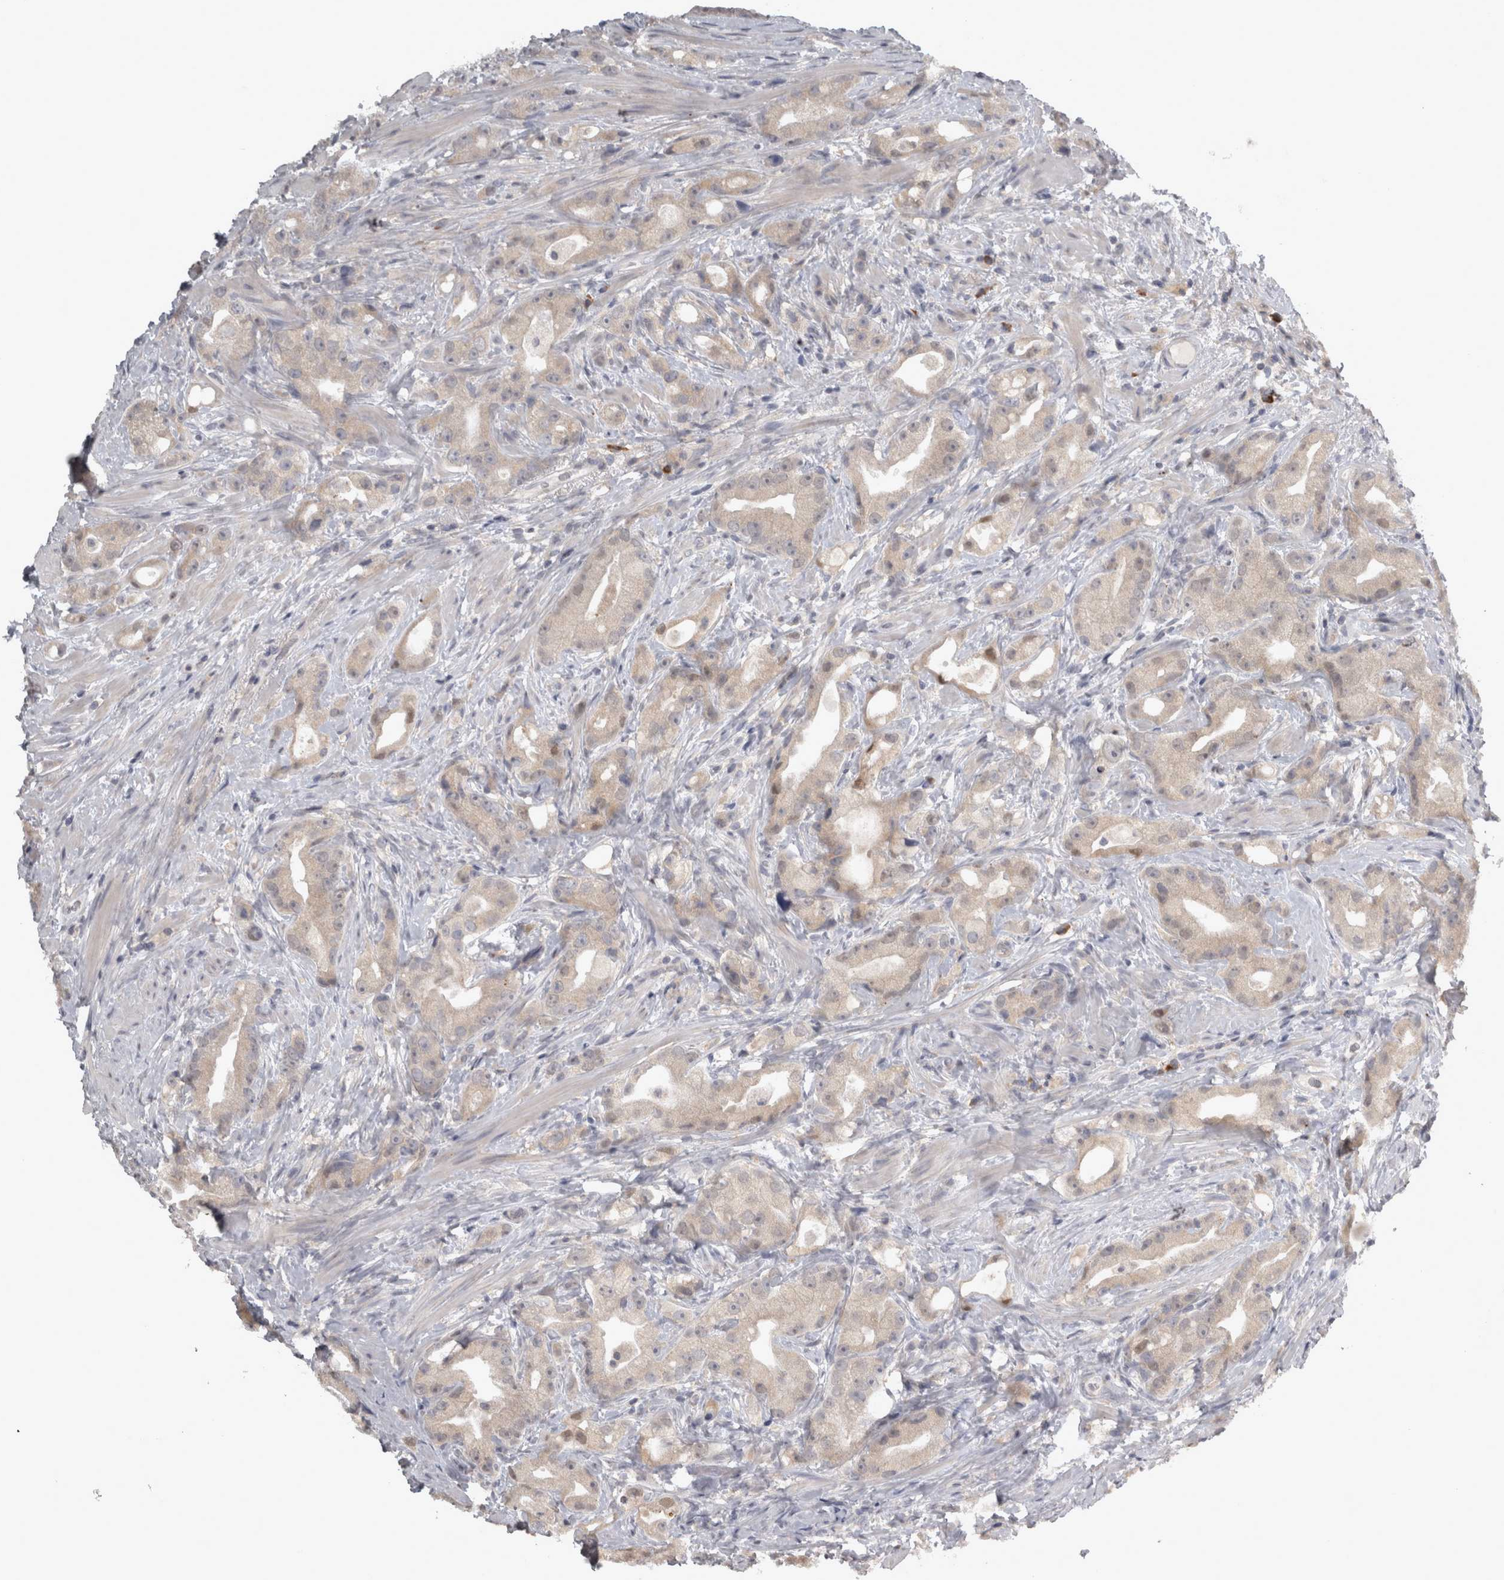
{"staining": {"intensity": "weak", "quantity": "<25%", "location": "cytoplasmic/membranous"}, "tissue": "prostate cancer", "cell_type": "Tumor cells", "image_type": "cancer", "snomed": [{"axis": "morphology", "description": "Adenocarcinoma, High grade"}, {"axis": "topography", "description": "Prostate"}], "caption": "High-grade adenocarcinoma (prostate) stained for a protein using immunohistochemistry demonstrates no staining tumor cells.", "gene": "SLCO5A1", "patient": {"sex": "male", "age": 63}}